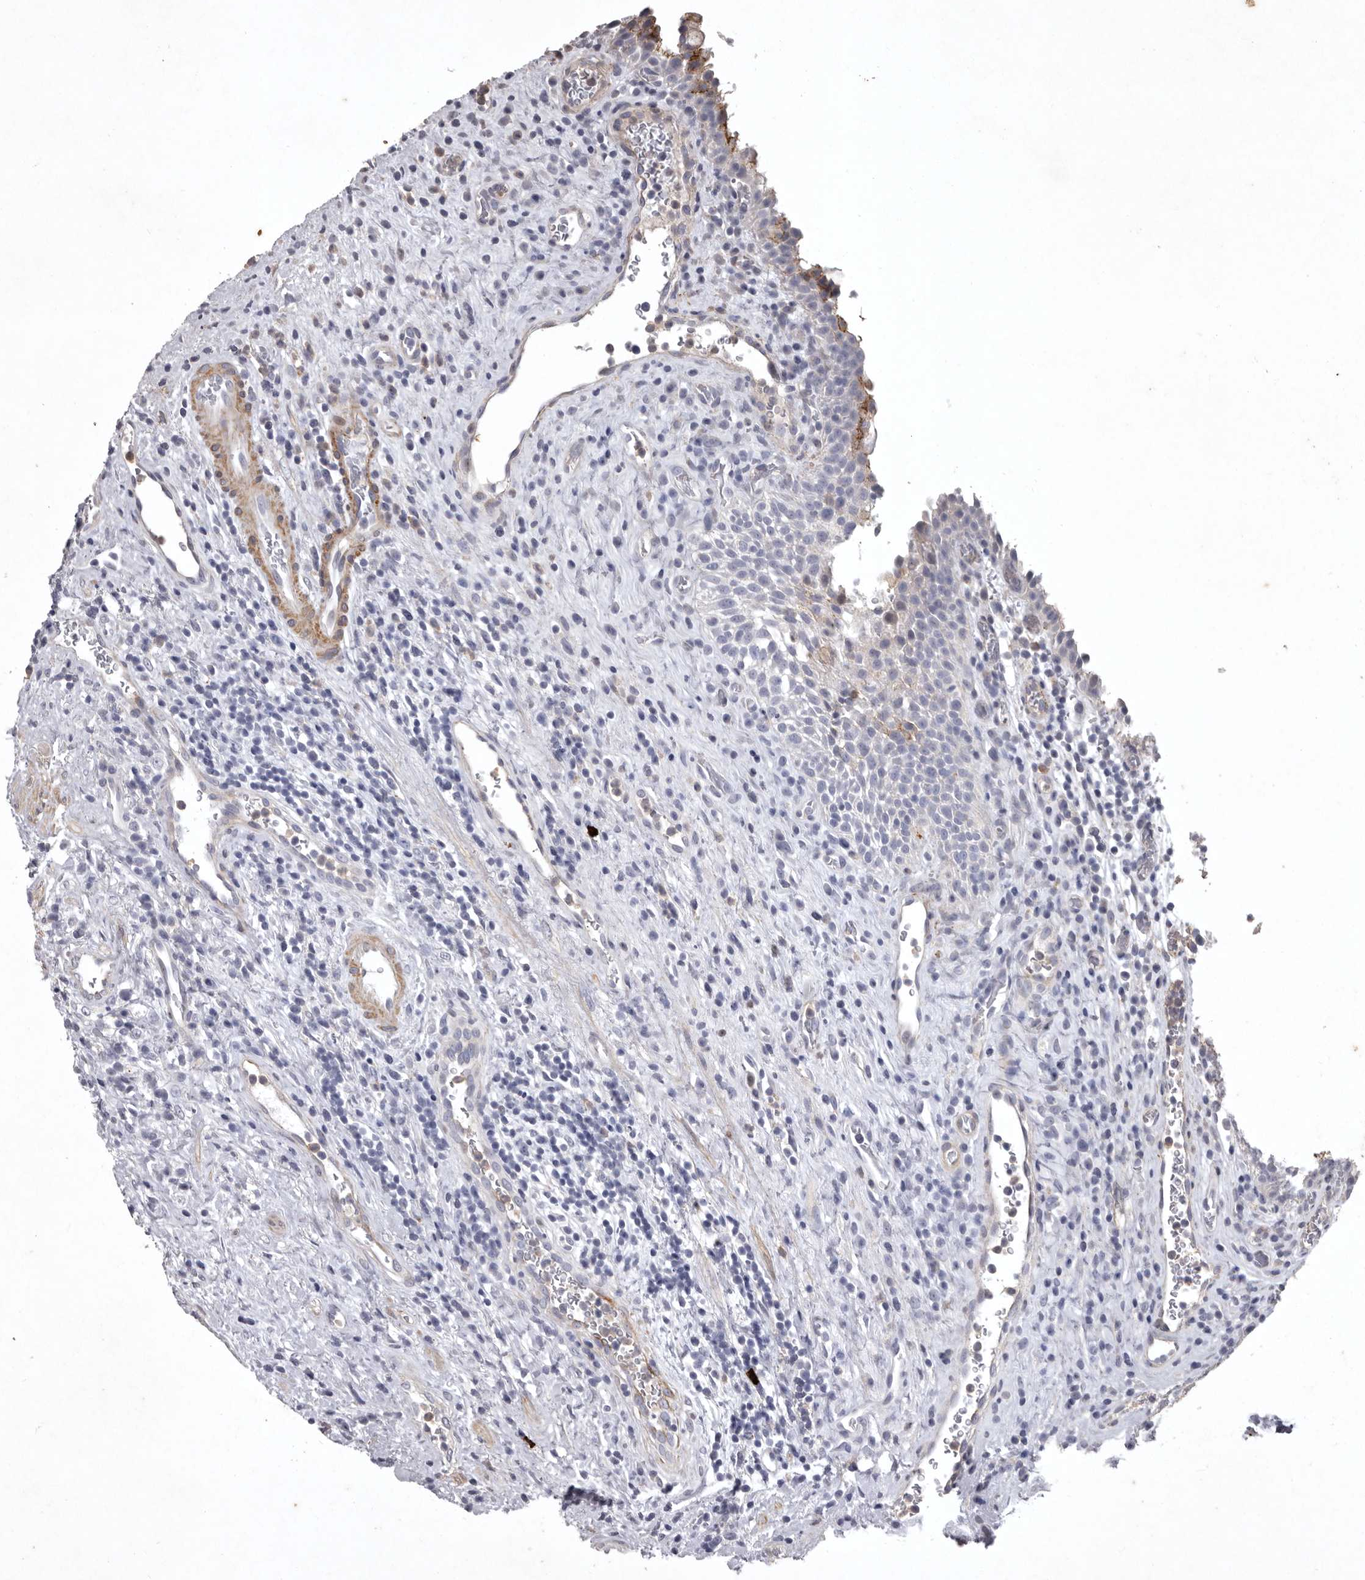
{"staining": {"intensity": "negative", "quantity": "none", "location": "none"}, "tissue": "urinary bladder", "cell_type": "Urothelial cells", "image_type": "normal", "snomed": [{"axis": "morphology", "description": "Normal tissue, NOS"}, {"axis": "morphology", "description": "Inflammation, NOS"}, {"axis": "topography", "description": "Urinary bladder"}], "caption": "This is an immunohistochemistry image of benign urinary bladder. There is no expression in urothelial cells.", "gene": "NKAIN4", "patient": {"sex": "female", "age": 75}}